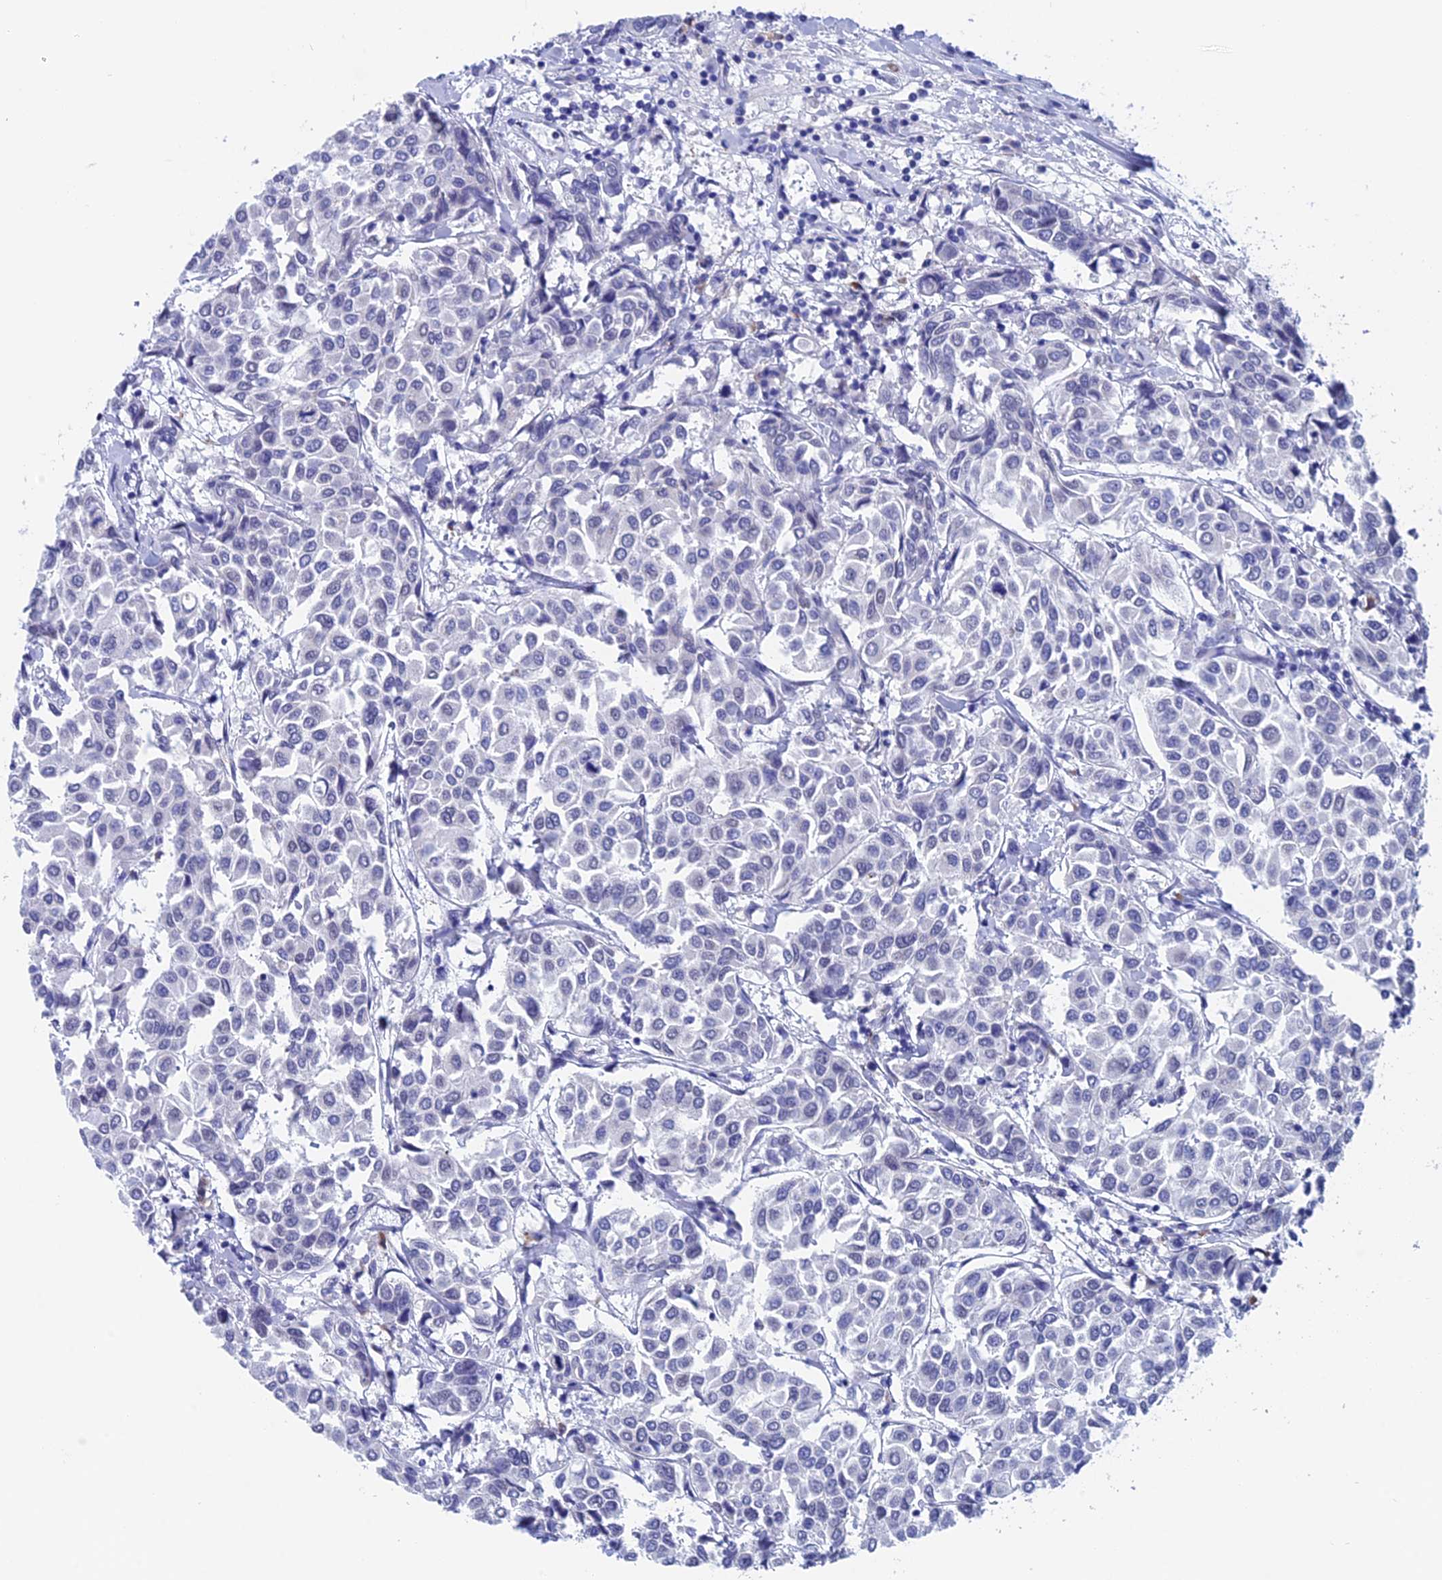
{"staining": {"intensity": "negative", "quantity": "none", "location": "none"}, "tissue": "breast cancer", "cell_type": "Tumor cells", "image_type": "cancer", "snomed": [{"axis": "morphology", "description": "Duct carcinoma"}, {"axis": "topography", "description": "Breast"}], "caption": "A high-resolution micrograph shows immunohistochemistry staining of breast cancer, which exhibits no significant positivity in tumor cells. Brightfield microscopy of immunohistochemistry (IHC) stained with DAB (3,3'-diaminobenzidine) (brown) and hematoxylin (blue), captured at high magnification.", "gene": "WDR83", "patient": {"sex": "female", "age": 55}}